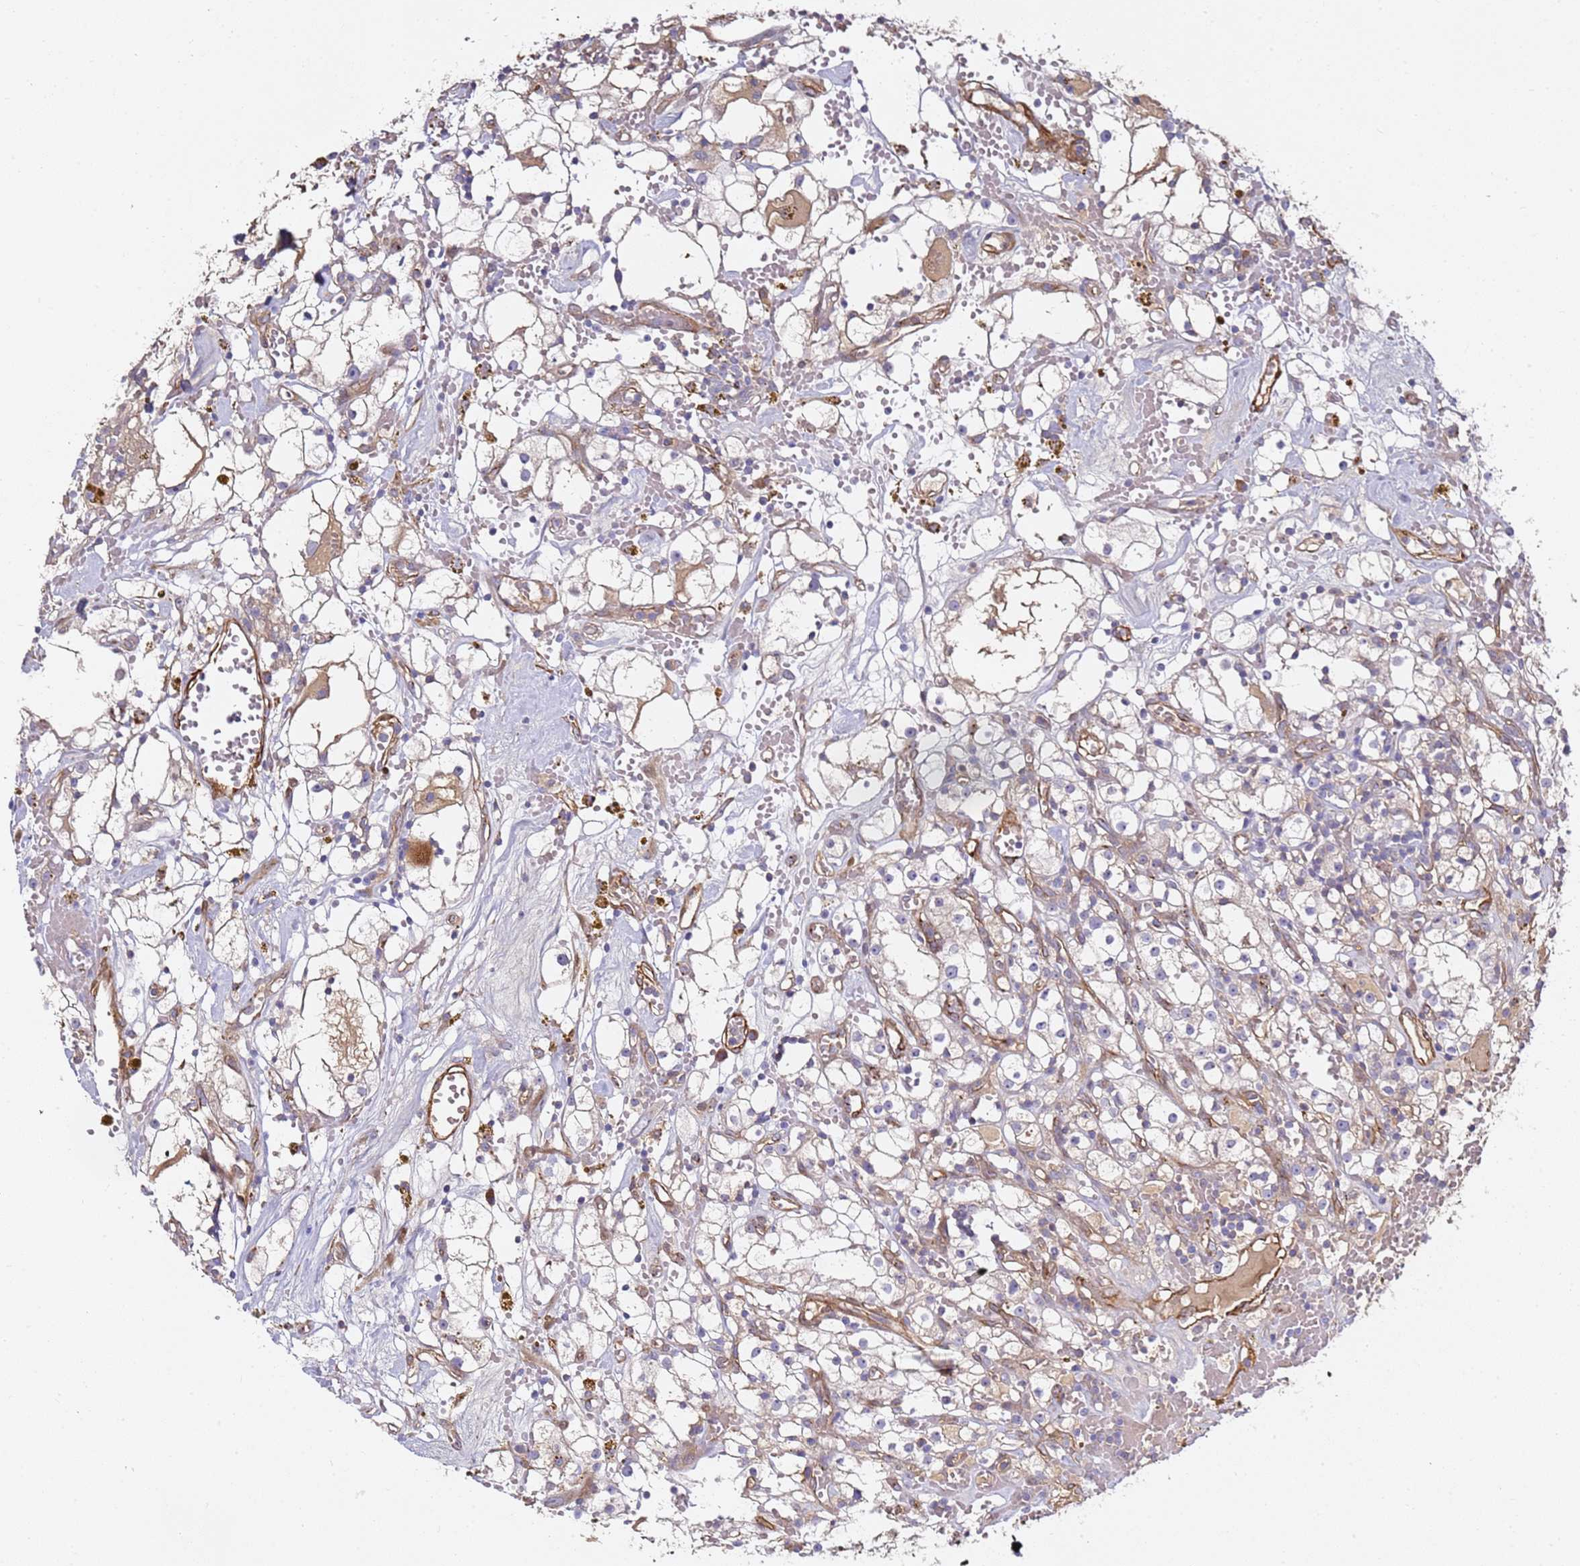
{"staining": {"intensity": "negative", "quantity": "none", "location": "none"}, "tissue": "renal cancer", "cell_type": "Tumor cells", "image_type": "cancer", "snomed": [{"axis": "morphology", "description": "Adenocarcinoma, NOS"}, {"axis": "topography", "description": "Kidney"}], "caption": "High power microscopy photomicrograph of an immunohistochemistry (IHC) micrograph of adenocarcinoma (renal), revealing no significant positivity in tumor cells. Nuclei are stained in blue.", "gene": "EPS8L1", "patient": {"sex": "male", "age": 56}}